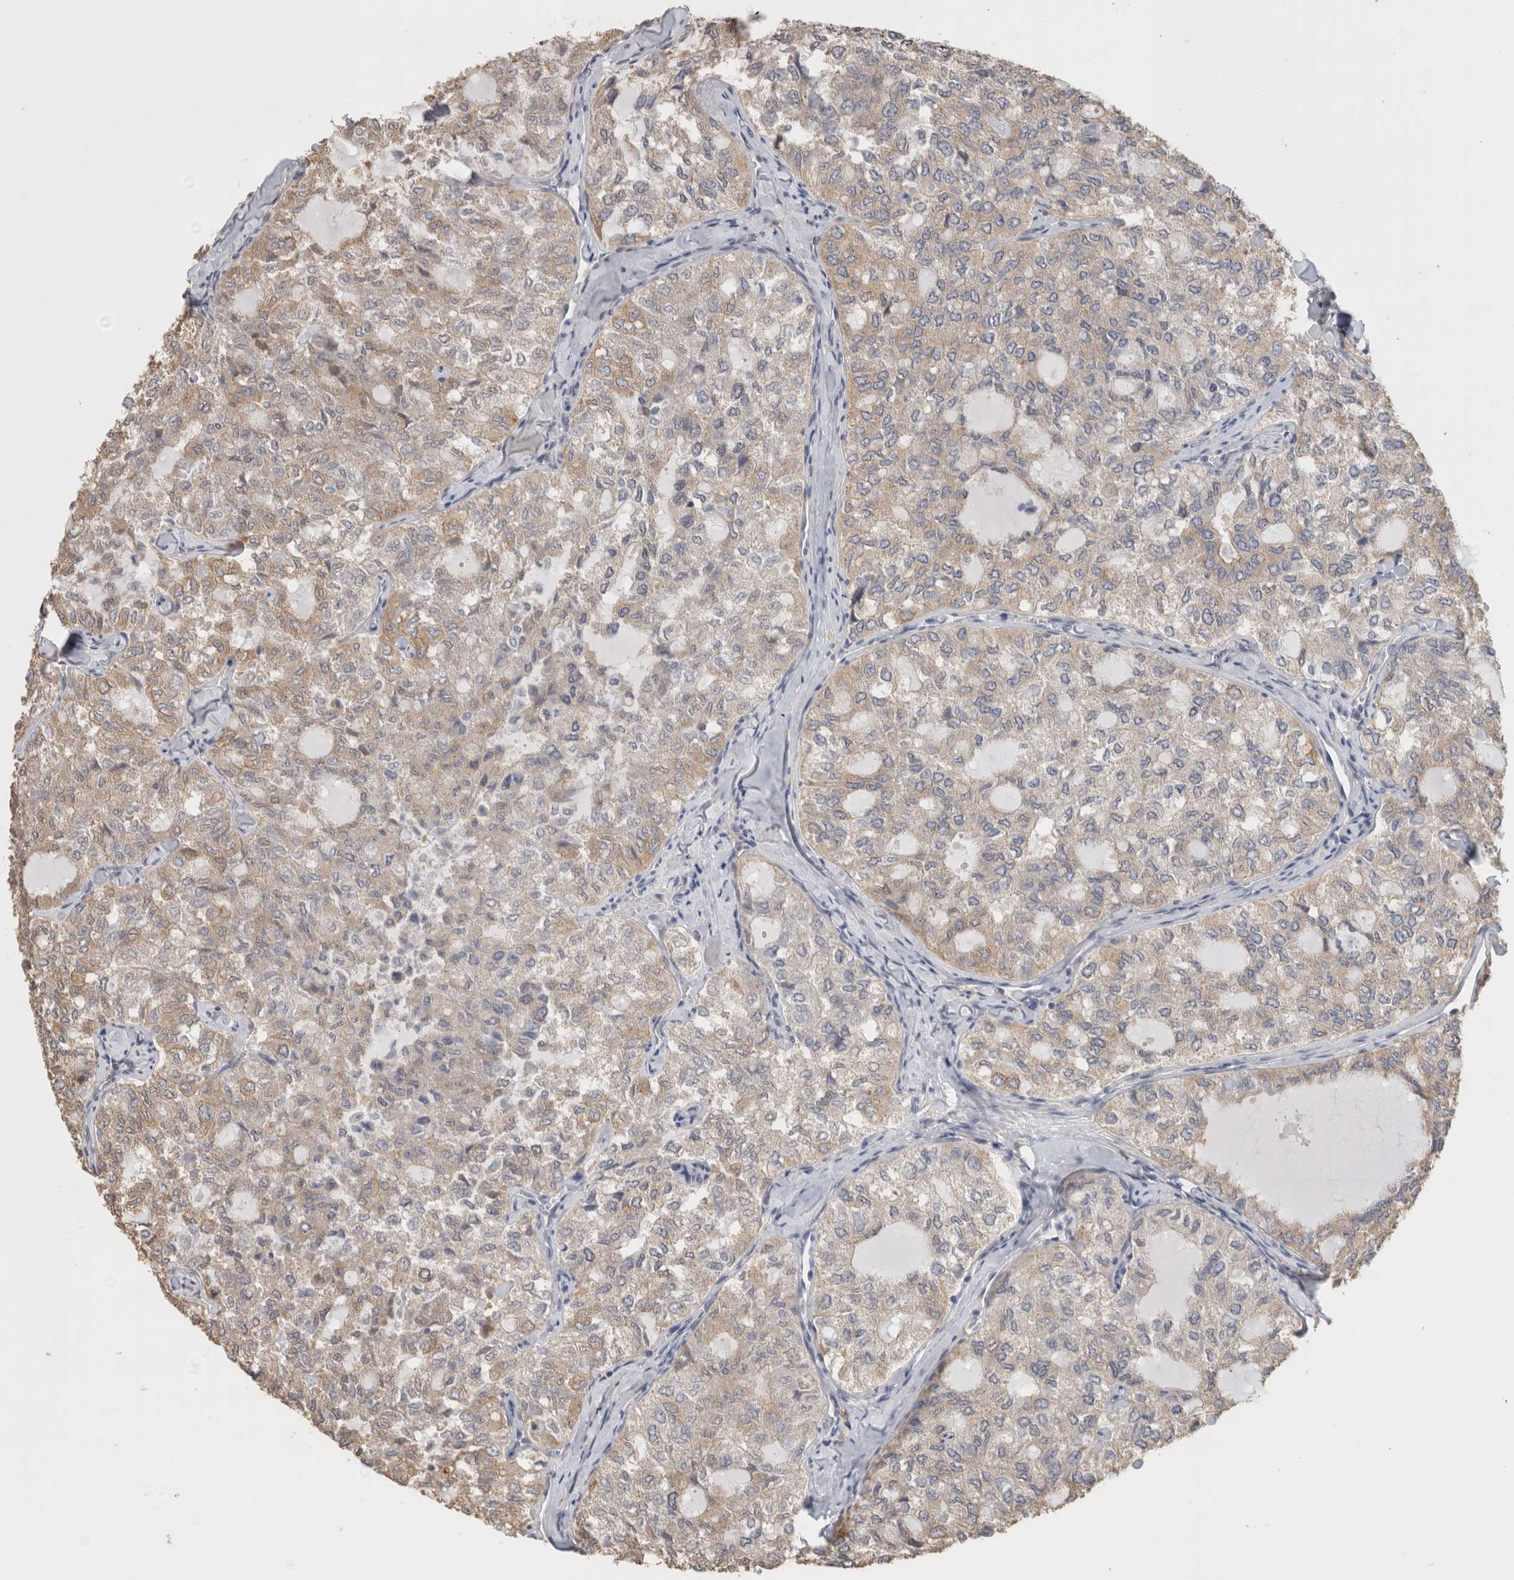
{"staining": {"intensity": "weak", "quantity": "25%-75%", "location": "cytoplasmic/membranous"}, "tissue": "thyroid cancer", "cell_type": "Tumor cells", "image_type": "cancer", "snomed": [{"axis": "morphology", "description": "Follicular adenoma carcinoma, NOS"}, {"axis": "topography", "description": "Thyroid gland"}], "caption": "Follicular adenoma carcinoma (thyroid) stained with a brown dye demonstrates weak cytoplasmic/membranous positive staining in about 25%-75% of tumor cells.", "gene": "CLIP1", "patient": {"sex": "male", "age": 75}}